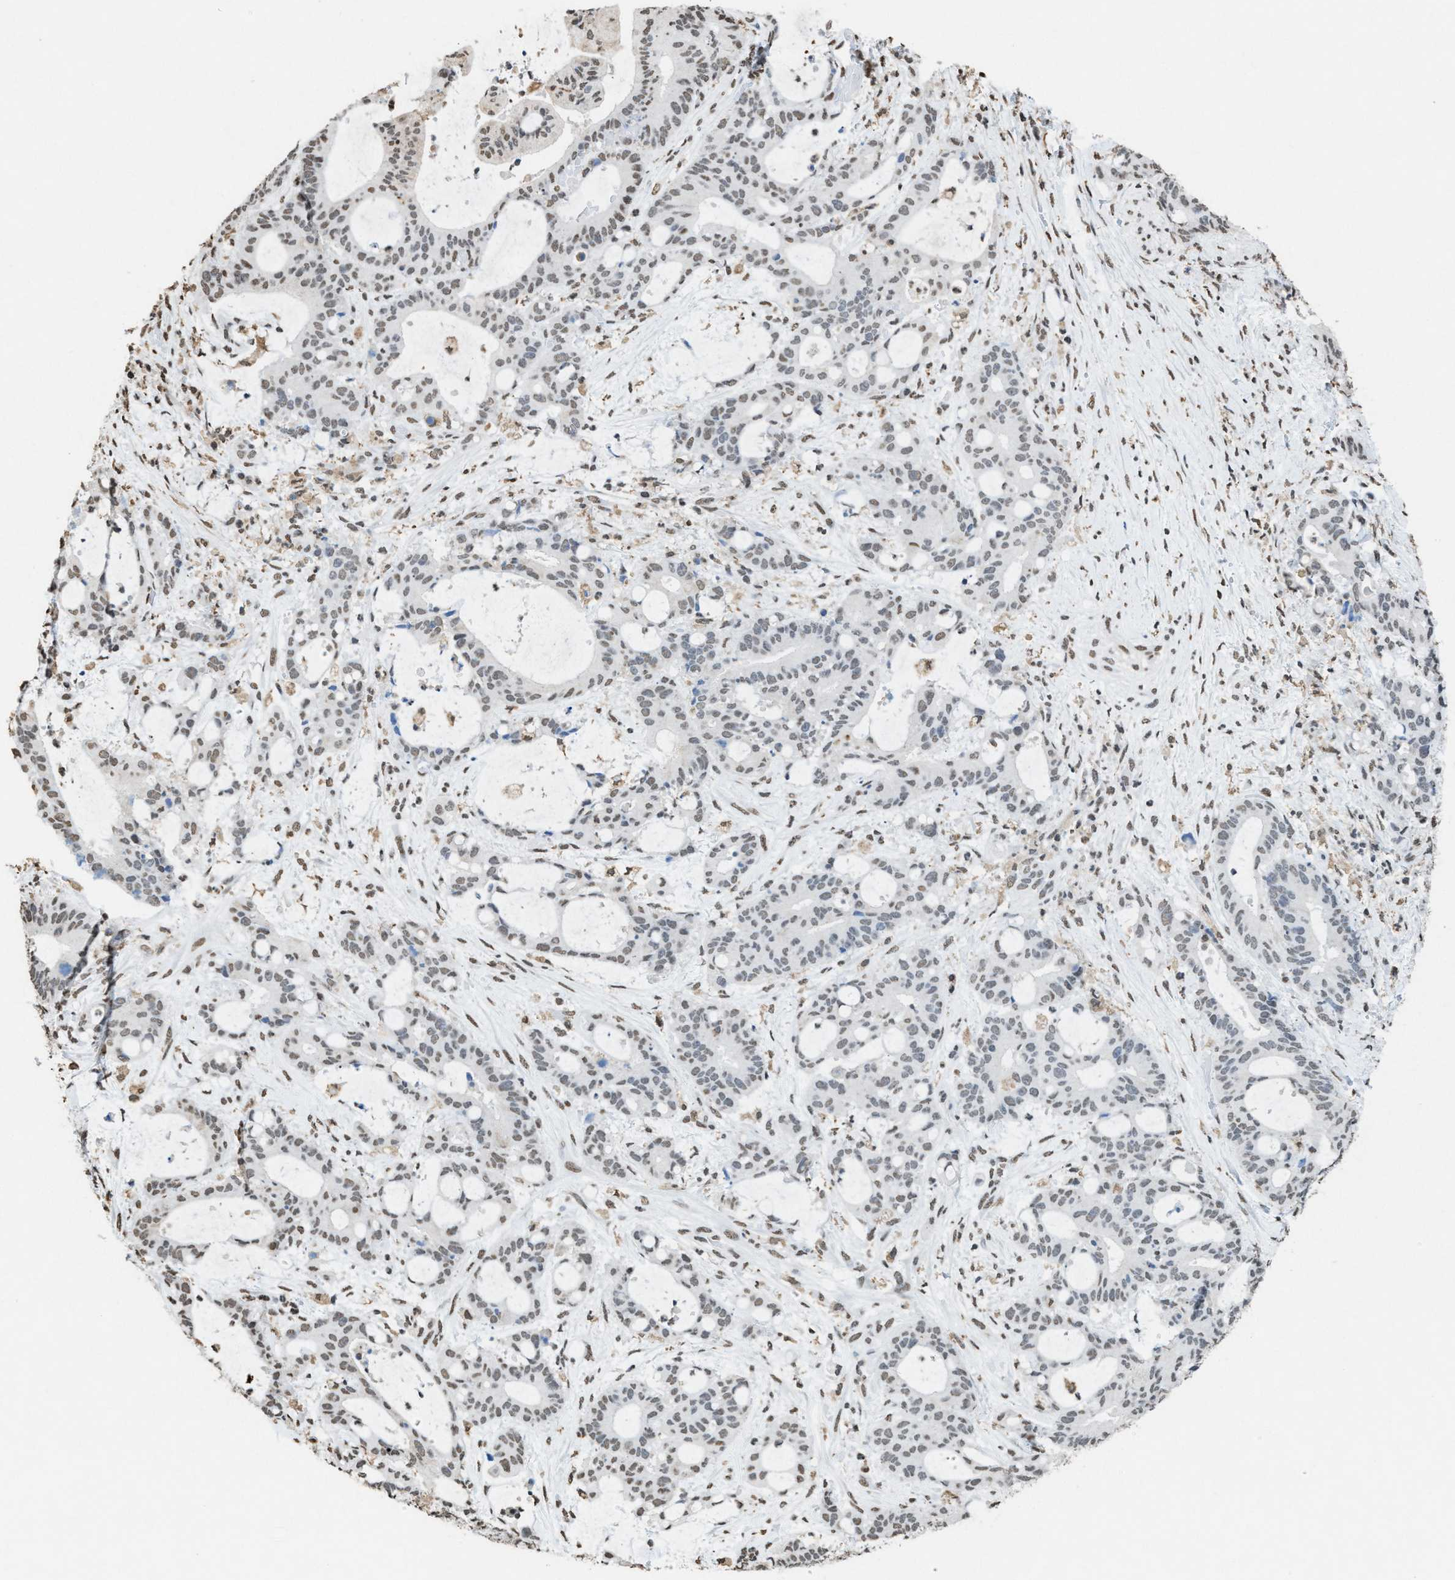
{"staining": {"intensity": "weak", "quantity": "25%-75%", "location": "nuclear"}, "tissue": "liver cancer", "cell_type": "Tumor cells", "image_type": "cancer", "snomed": [{"axis": "morphology", "description": "Normal tissue, NOS"}, {"axis": "morphology", "description": "Cholangiocarcinoma"}, {"axis": "topography", "description": "Liver"}, {"axis": "topography", "description": "Peripheral nerve tissue"}], "caption": "Immunohistochemical staining of human liver cholangiocarcinoma displays weak nuclear protein positivity in approximately 25%-75% of tumor cells.", "gene": "NUP88", "patient": {"sex": "female", "age": 73}}